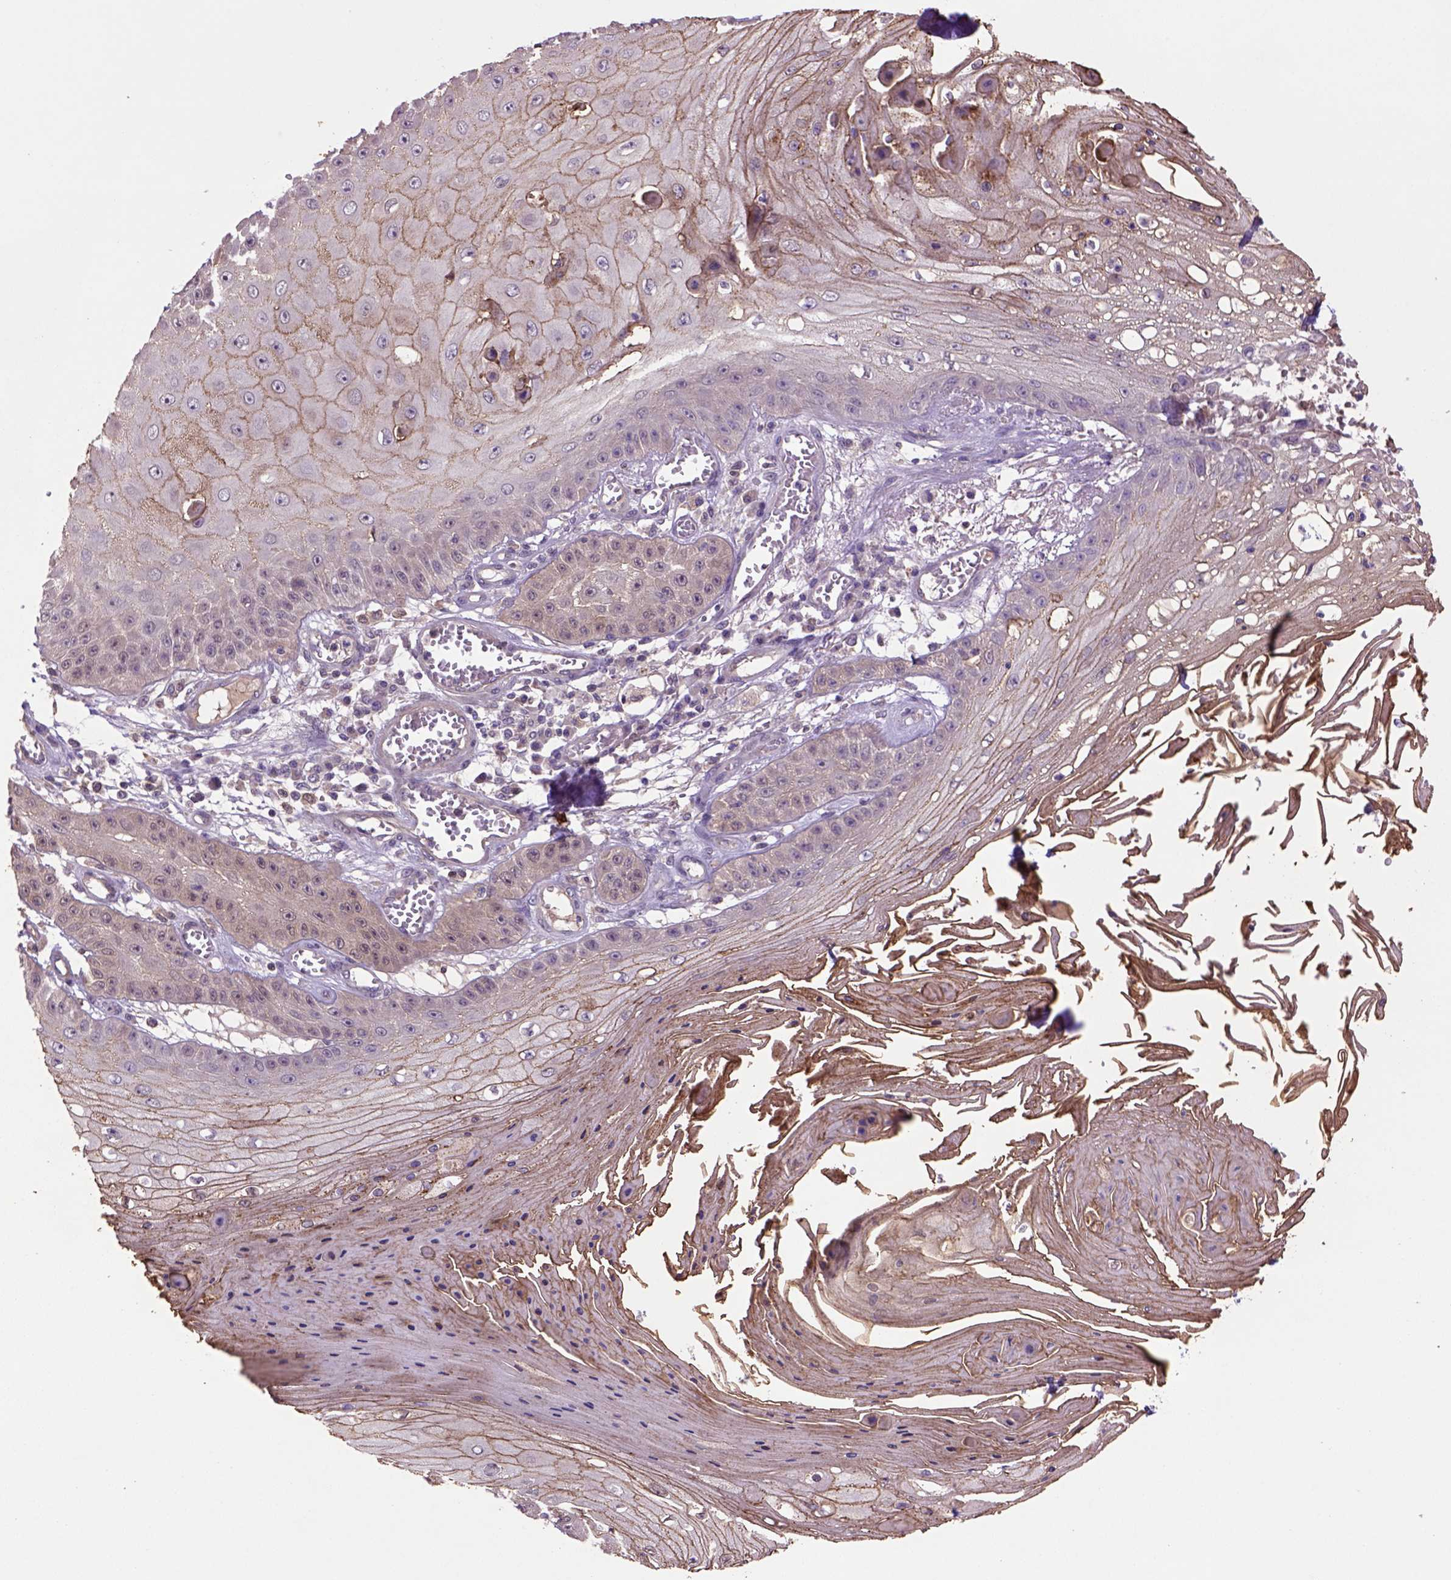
{"staining": {"intensity": "moderate", "quantity": "25%-75%", "location": "cytoplasmic/membranous"}, "tissue": "skin cancer", "cell_type": "Tumor cells", "image_type": "cancer", "snomed": [{"axis": "morphology", "description": "Squamous cell carcinoma, NOS"}, {"axis": "topography", "description": "Skin"}], "caption": "Immunohistochemistry staining of squamous cell carcinoma (skin), which reveals medium levels of moderate cytoplasmic/membranous positivity in about 25%-75% of tumor cells indicating moderate cytoplasmic/membranous protein staining. The staining was performed using DAB (3,3'-diaminobenzidine) (brown) for protein detection and nuclei were counterstained in hematoxylin (blue).", "gene": "HSPBP1", "patient": {"sex": "male", "age": 70}}